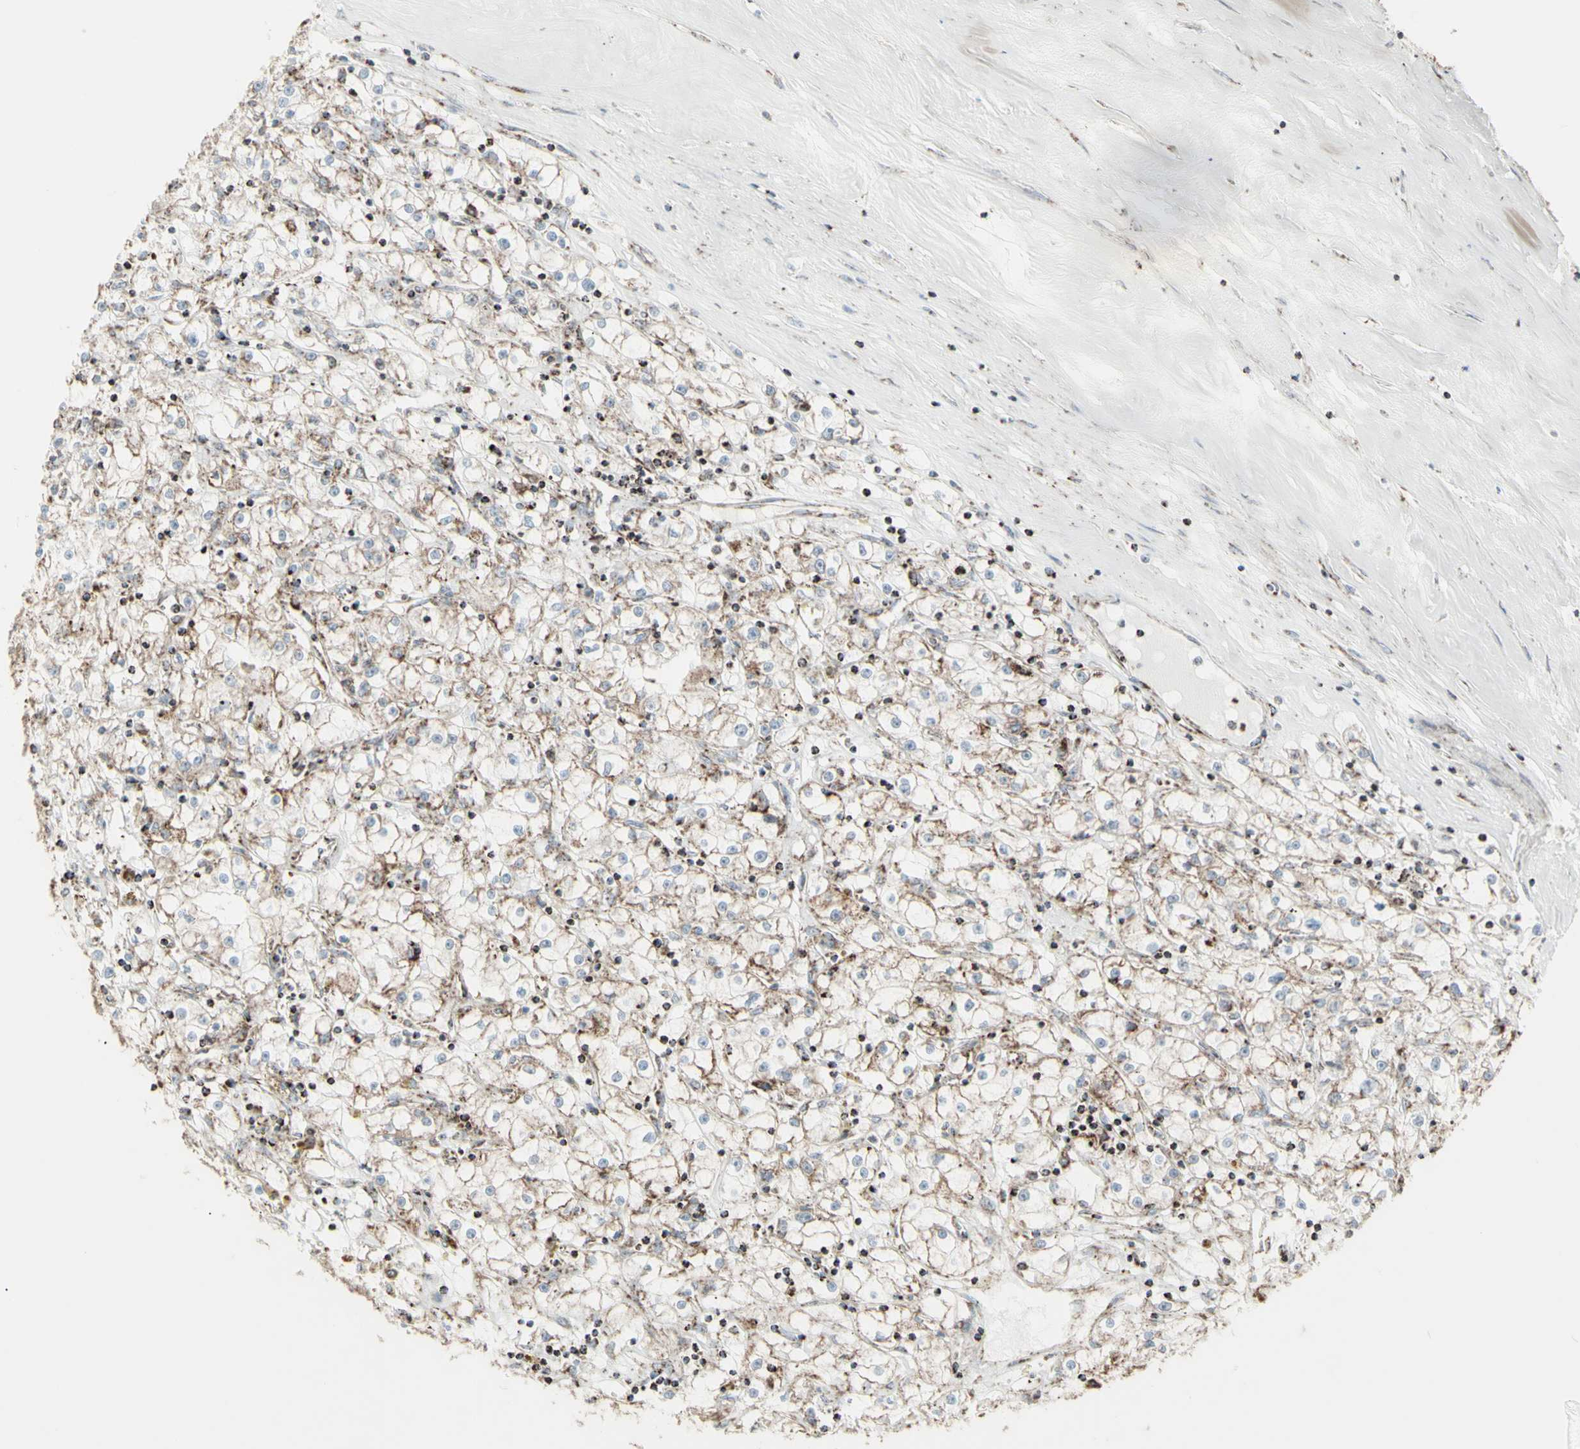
{"staining": {"intensity": "moderate", "quantity": "25%-75%", "location": "cytoplasmic/membranous"}, "tissue": "renal cancer", "cell_type": "Tumor cells", "image_type": "cancer", "snomed": [{"axis": "morphology", "description": "Adenocarcinoma, NOS"}, {"axis": "topography", "description": "Kidney"}], "caption": "Immunohistochemistry (DAB) staining of human adenocarcinoma (renal) displays moderate cytoplasmic/membranous protein staining in approximately 25%-75% of tumor cells.", "gene": "PLGRKT", "patient": {"sex": "male", "age": 56}}